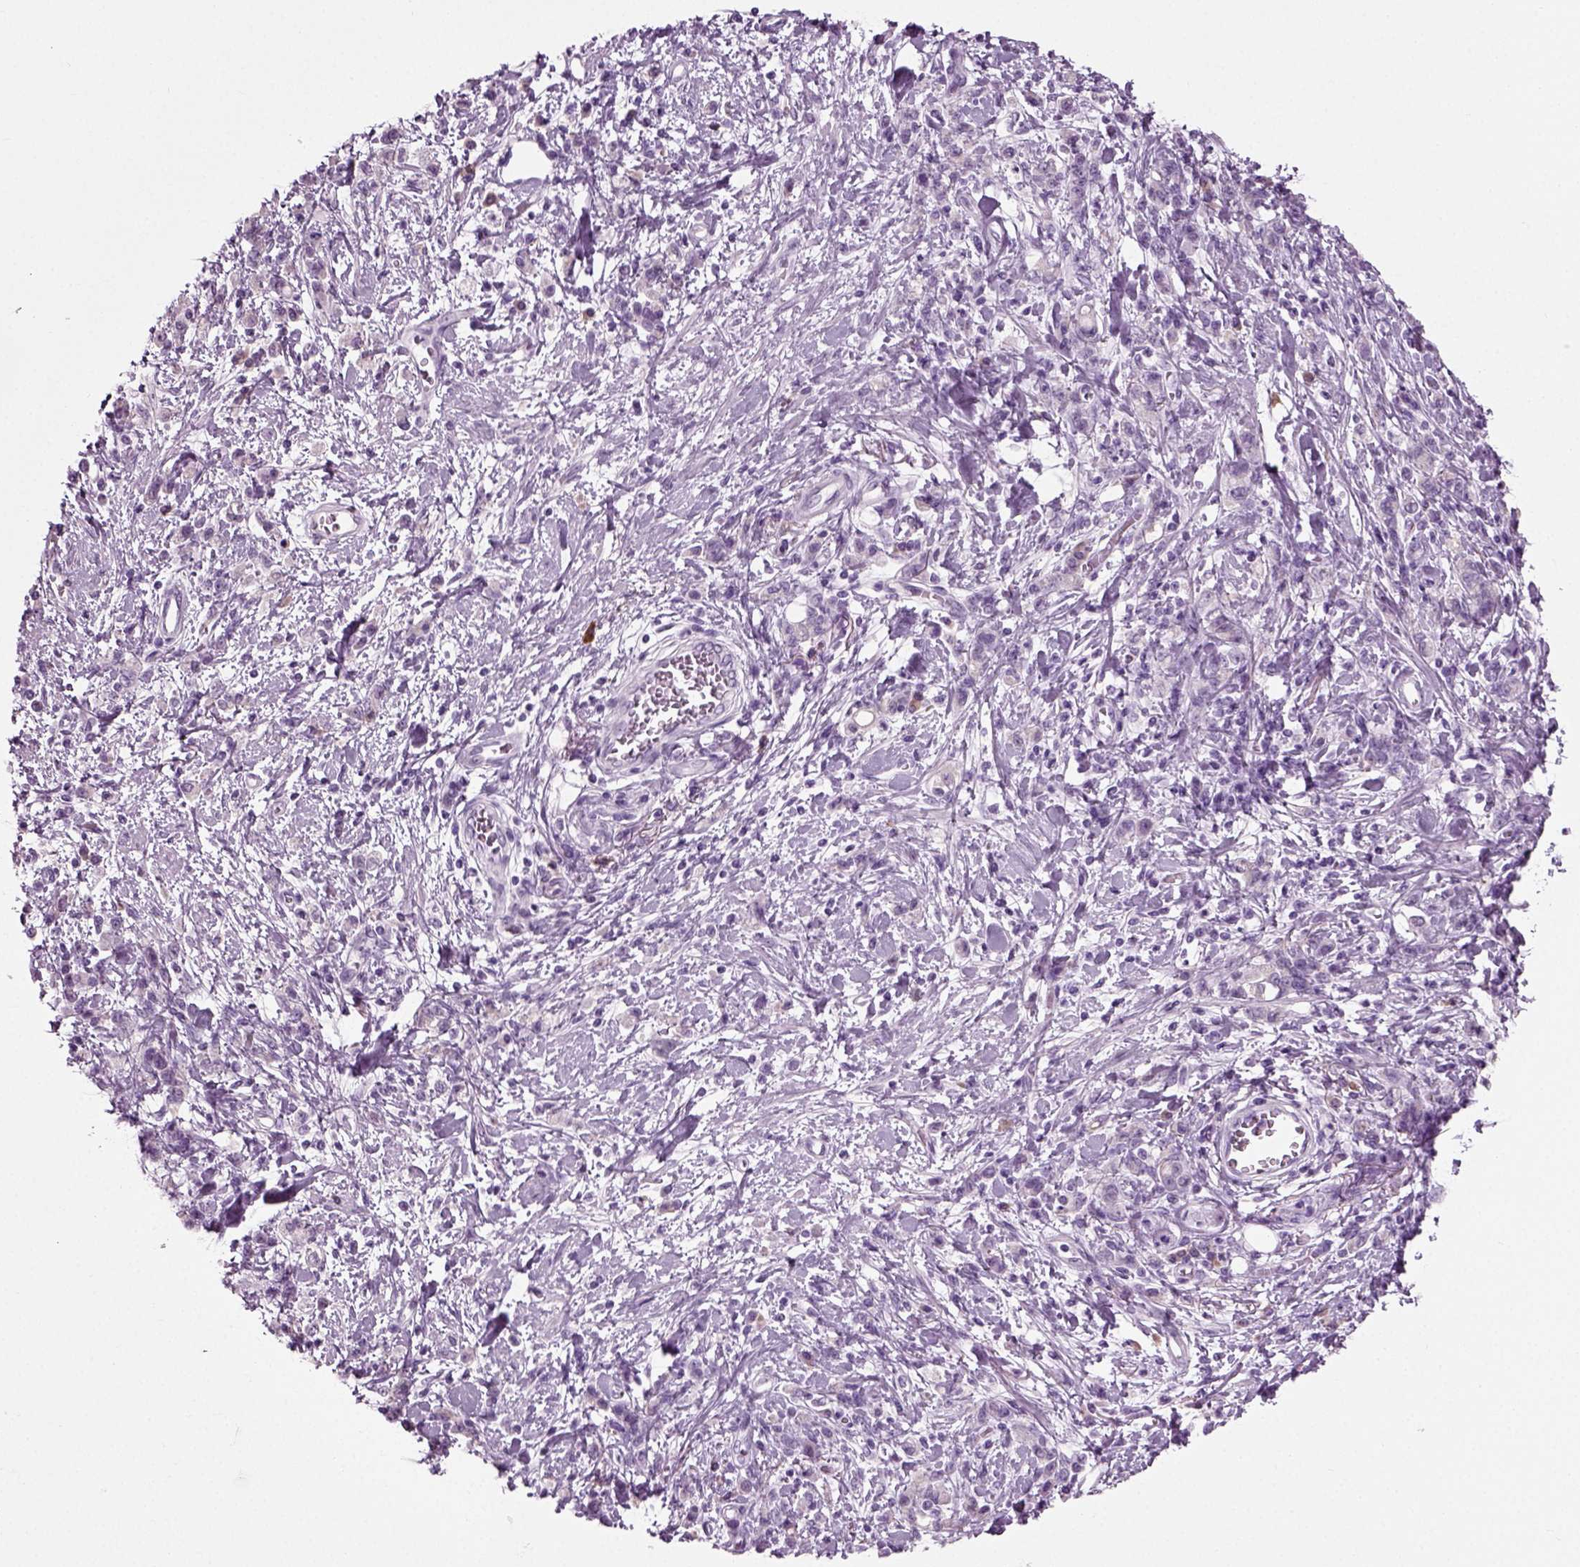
{"staining": {"intensity": "negative", "quantity": "none", "location": "none"}, "tissue": "stomach cancer", "cell_type": "Tumor cells", "image_type": "cancer", "snomed": [{"axis": "morphology", "description": "Adenocarcinoma, NOS"}, {"axis": "topography", "description": "Stomach"}], "caption": "Tumor cells are negative for protein expression in human stomach cancer (adenocarcinoma).", "gene": "PRLH", "patient": {"sex": "male", "age": 77}}